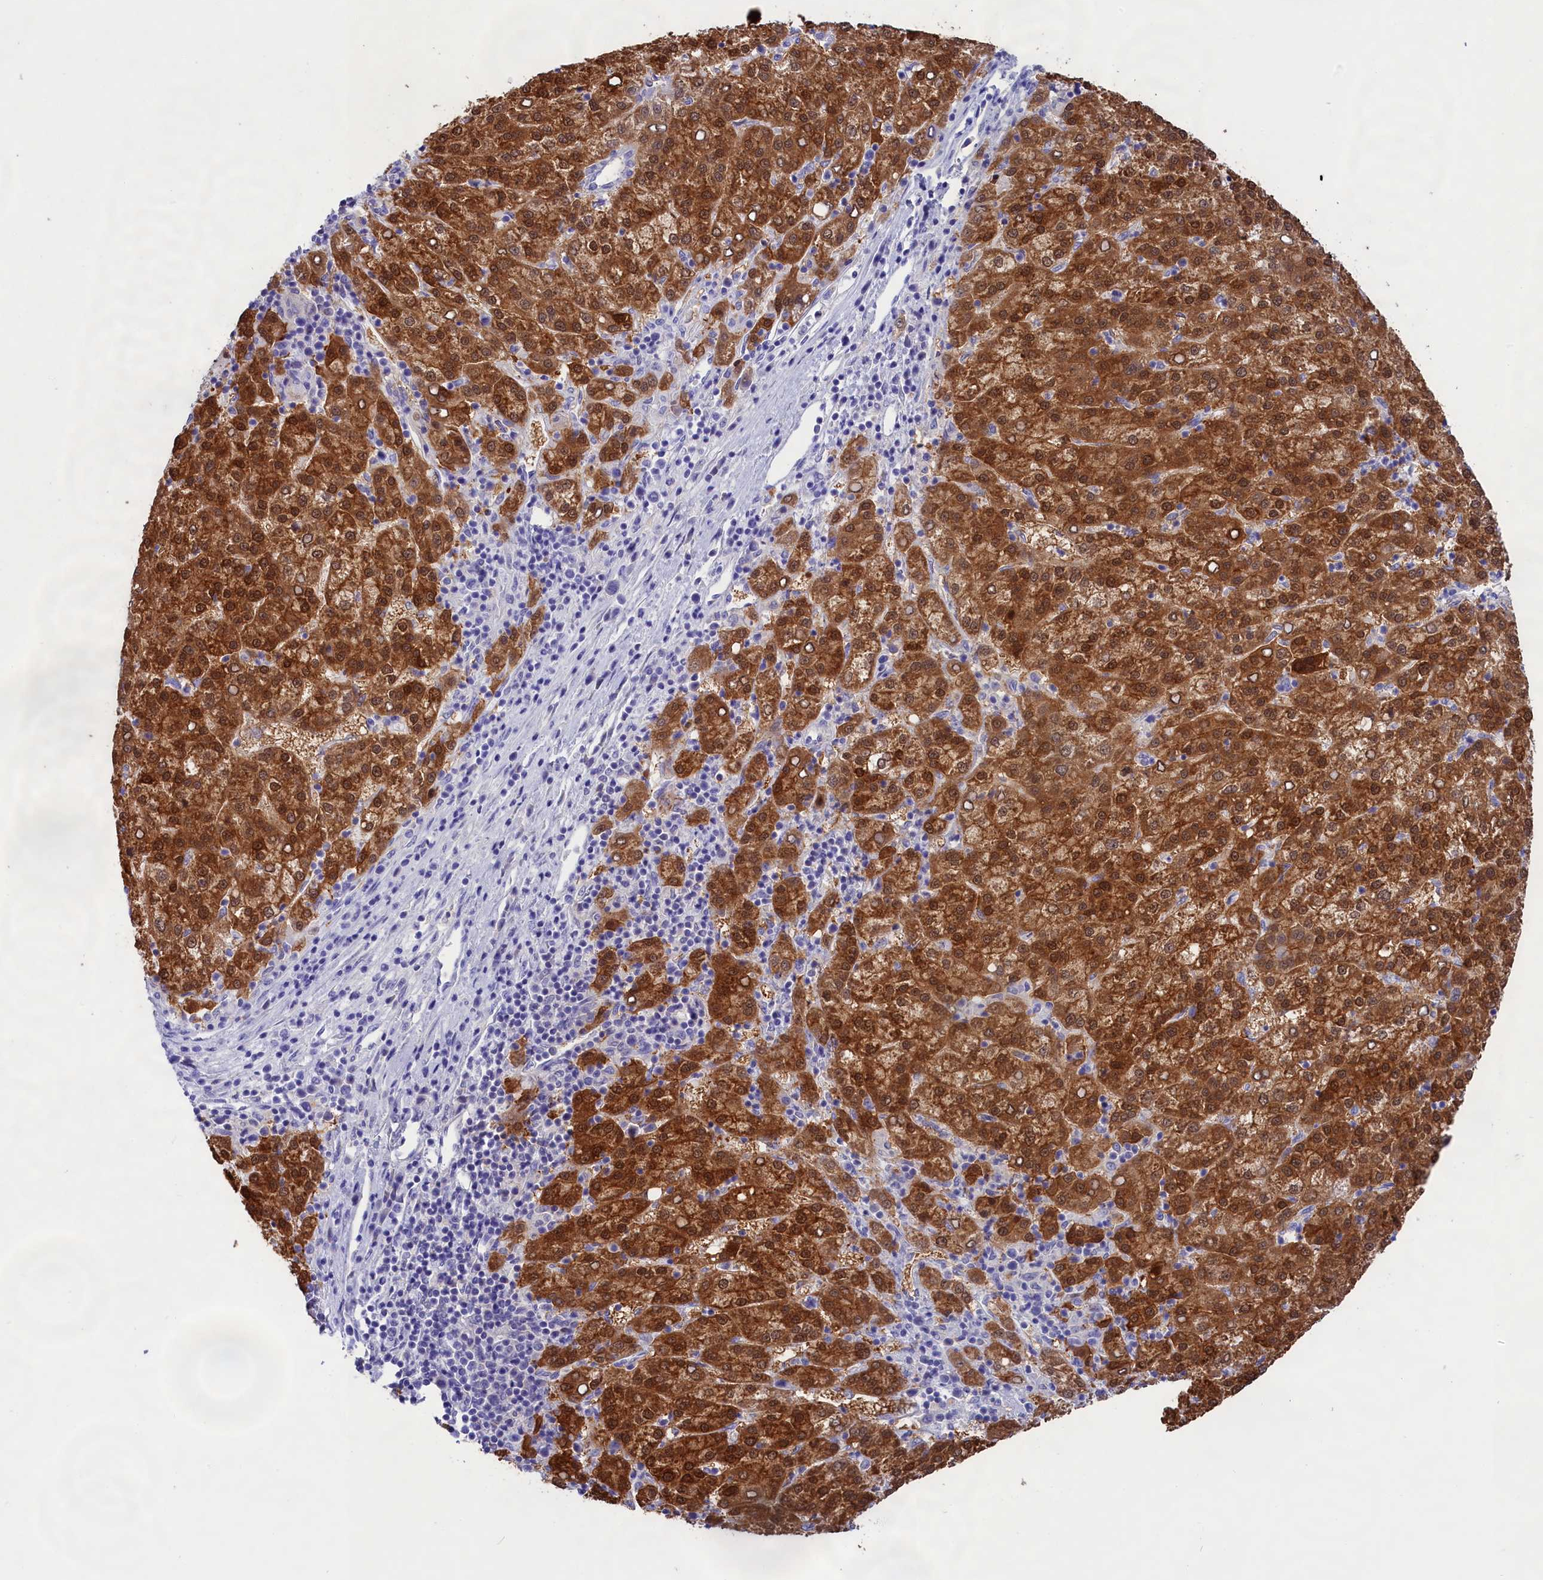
{"staining": {"intensity": "strong", "quantity": ">75%", "location": "cytoplasmic/membranous"}, "tissue": "liver cancer", "cell_type": "Tumor cells", "image_type": "cancer", "snomed": [{"axis": "morphology", "description": "Carcinoma, Hepatocellular, NOS"}, {"axis": "topography", "description": "Liver"}], "caption": "The image demonstrates immunohistochemical staining of liver cancer. There is strong cytoplasmic/membranous staining is appreciated in approximately >75% of tumor cells. (DAB (3,3'-diaminobenzidine) IHC, brown staining for protein, blue staining for nuclei).", "gene": "SULT2A1", "patient": {"sex": "female", "age": 58}}